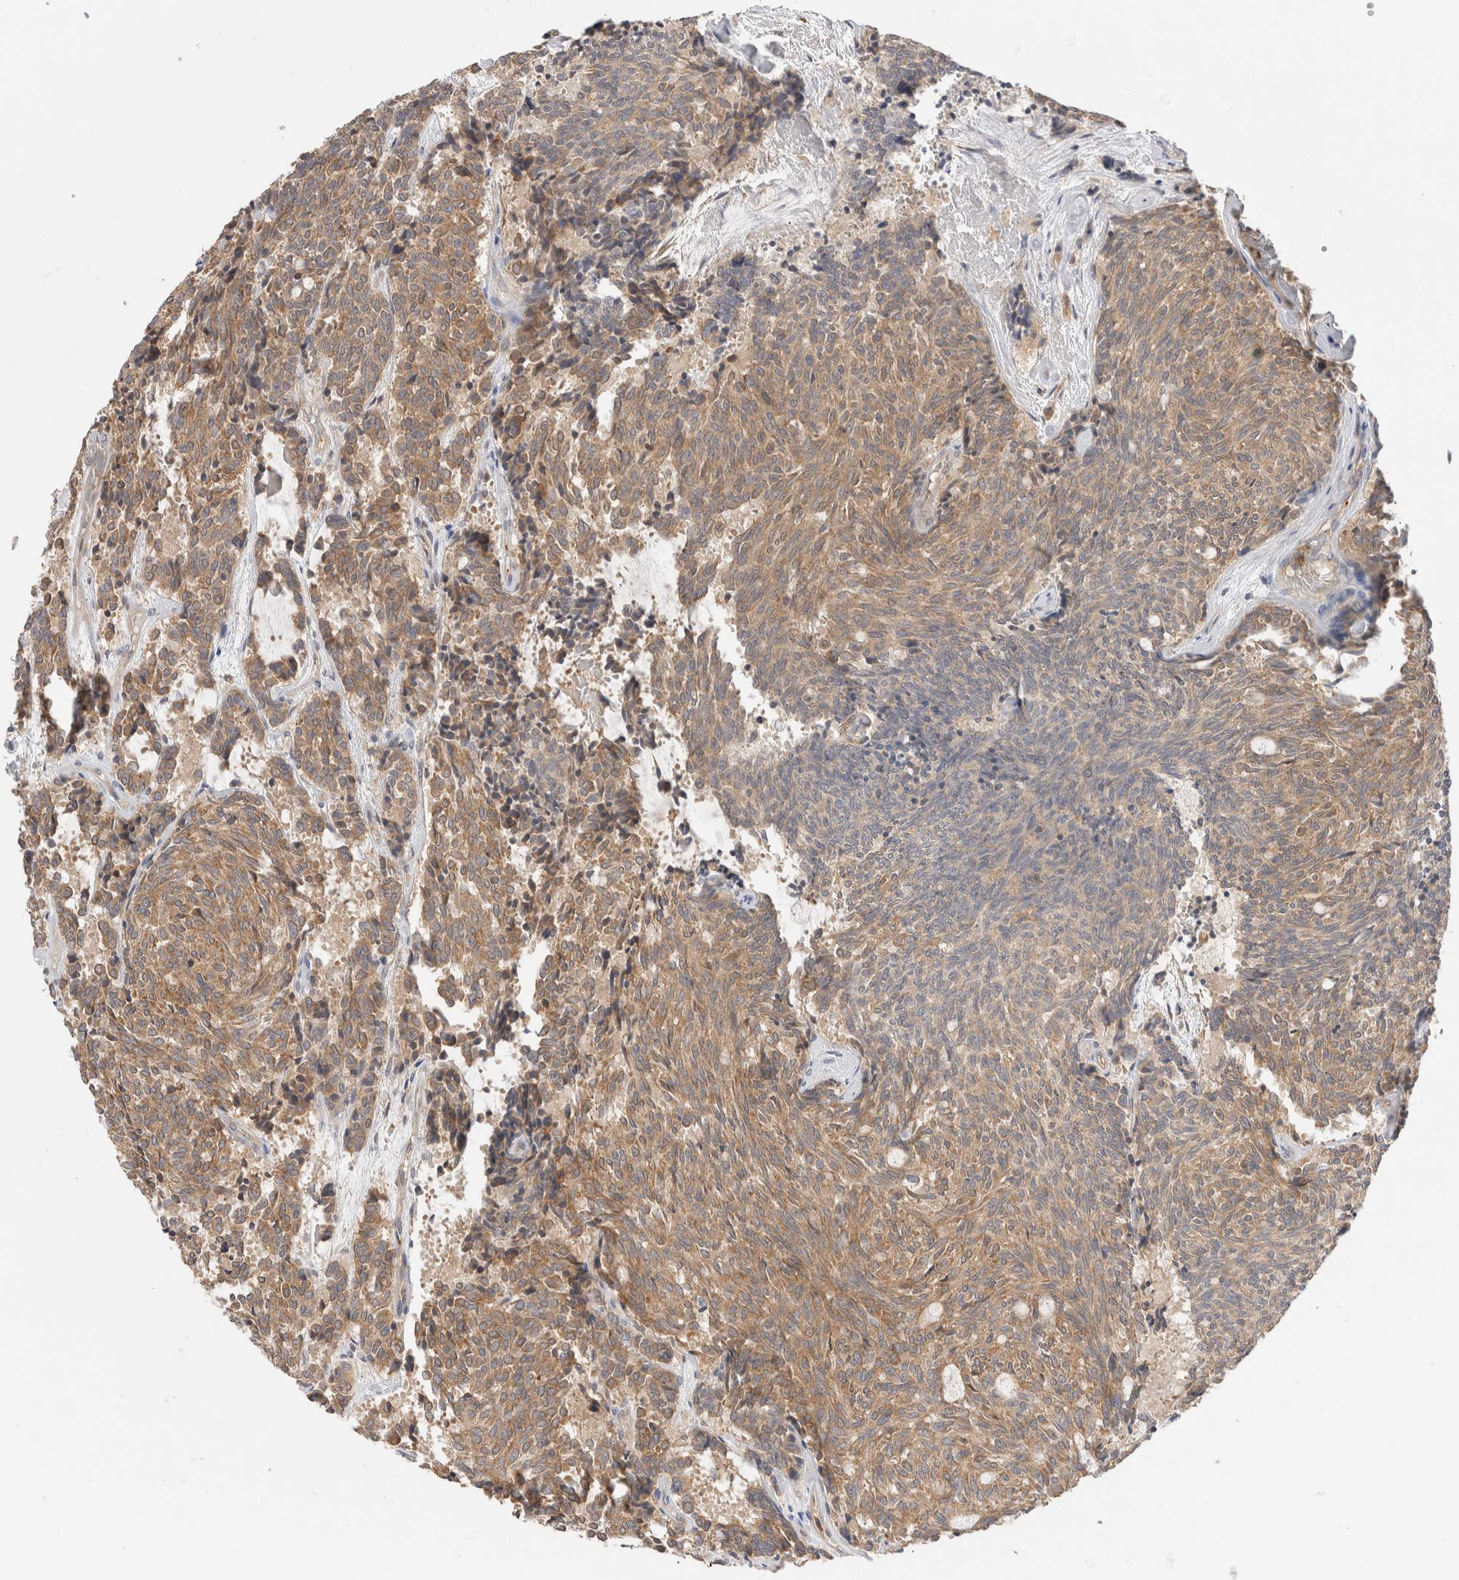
{"staining": {"intensity": "moderate", "quantity": ">75%", "location": "cytoplasmic/membranous"}, "tissue": "carcinoid", "cell_type": "Tumor cells", "image_type": "cancer", "snomed": [{"axis": "morphology", "description": "Carcinoid, malignant, NOS"}, {"axis": "topography", "description": "Pancreas"}], "caption": "High-power microscopy captured an immunohistochemistry photomicrograph of carcinoid (malignant), revealing moderate cytoplasmic/membranous staining in about >75% of tumor cells. (Stains: DAB (3,3'-diaminobenzidine) in brown, nuclei in blue, Microscopy: brightfield microscopy at high magnification).", "gene": "SGK3", "patient": {"sex": "female", "age": 54}}